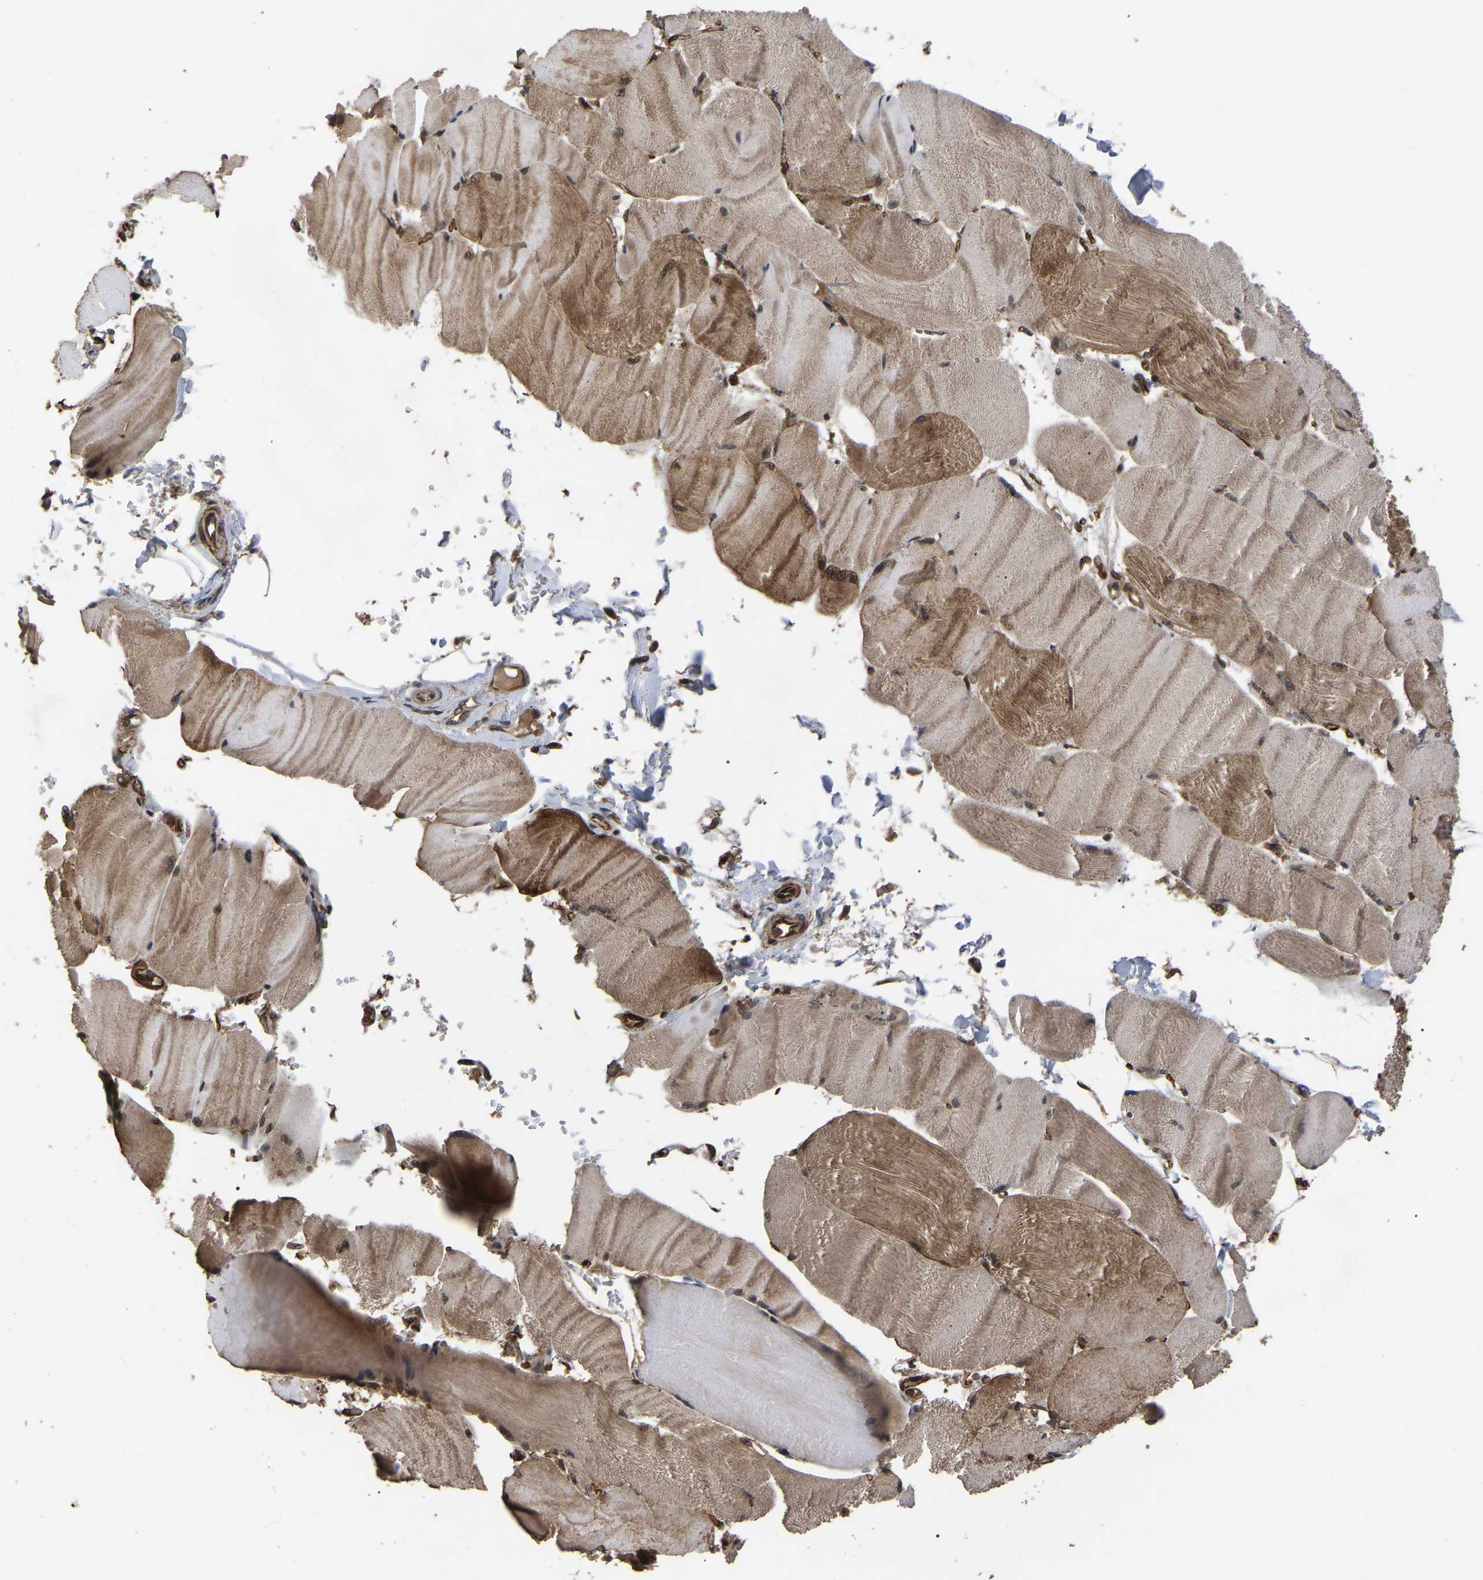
{"staining": {"intensity": "moderate", "quantity": ">75%", "location": "cytoplasmic/membranous,nuclear"}, "tissue": "skeletal muscle", "cell_type": "Myocytes", "image_type": "normal", "snomed": [{"axis": "morphology", "description": "Normal tissue, NOS"}, {"axis": "topography", "description": "Skin"}, {"axis": "topography", "description": "Skeletal muscle"}], "caption": "Unremarkable skeletal muscle was stained to show a protein in brown. There is medium levels of moderate cytoplasmic/membranous,nuclear expression in approximately >75% of myocytes.", "gene": "FAM161B", "patient": {"sex": "male", "age": 83}}